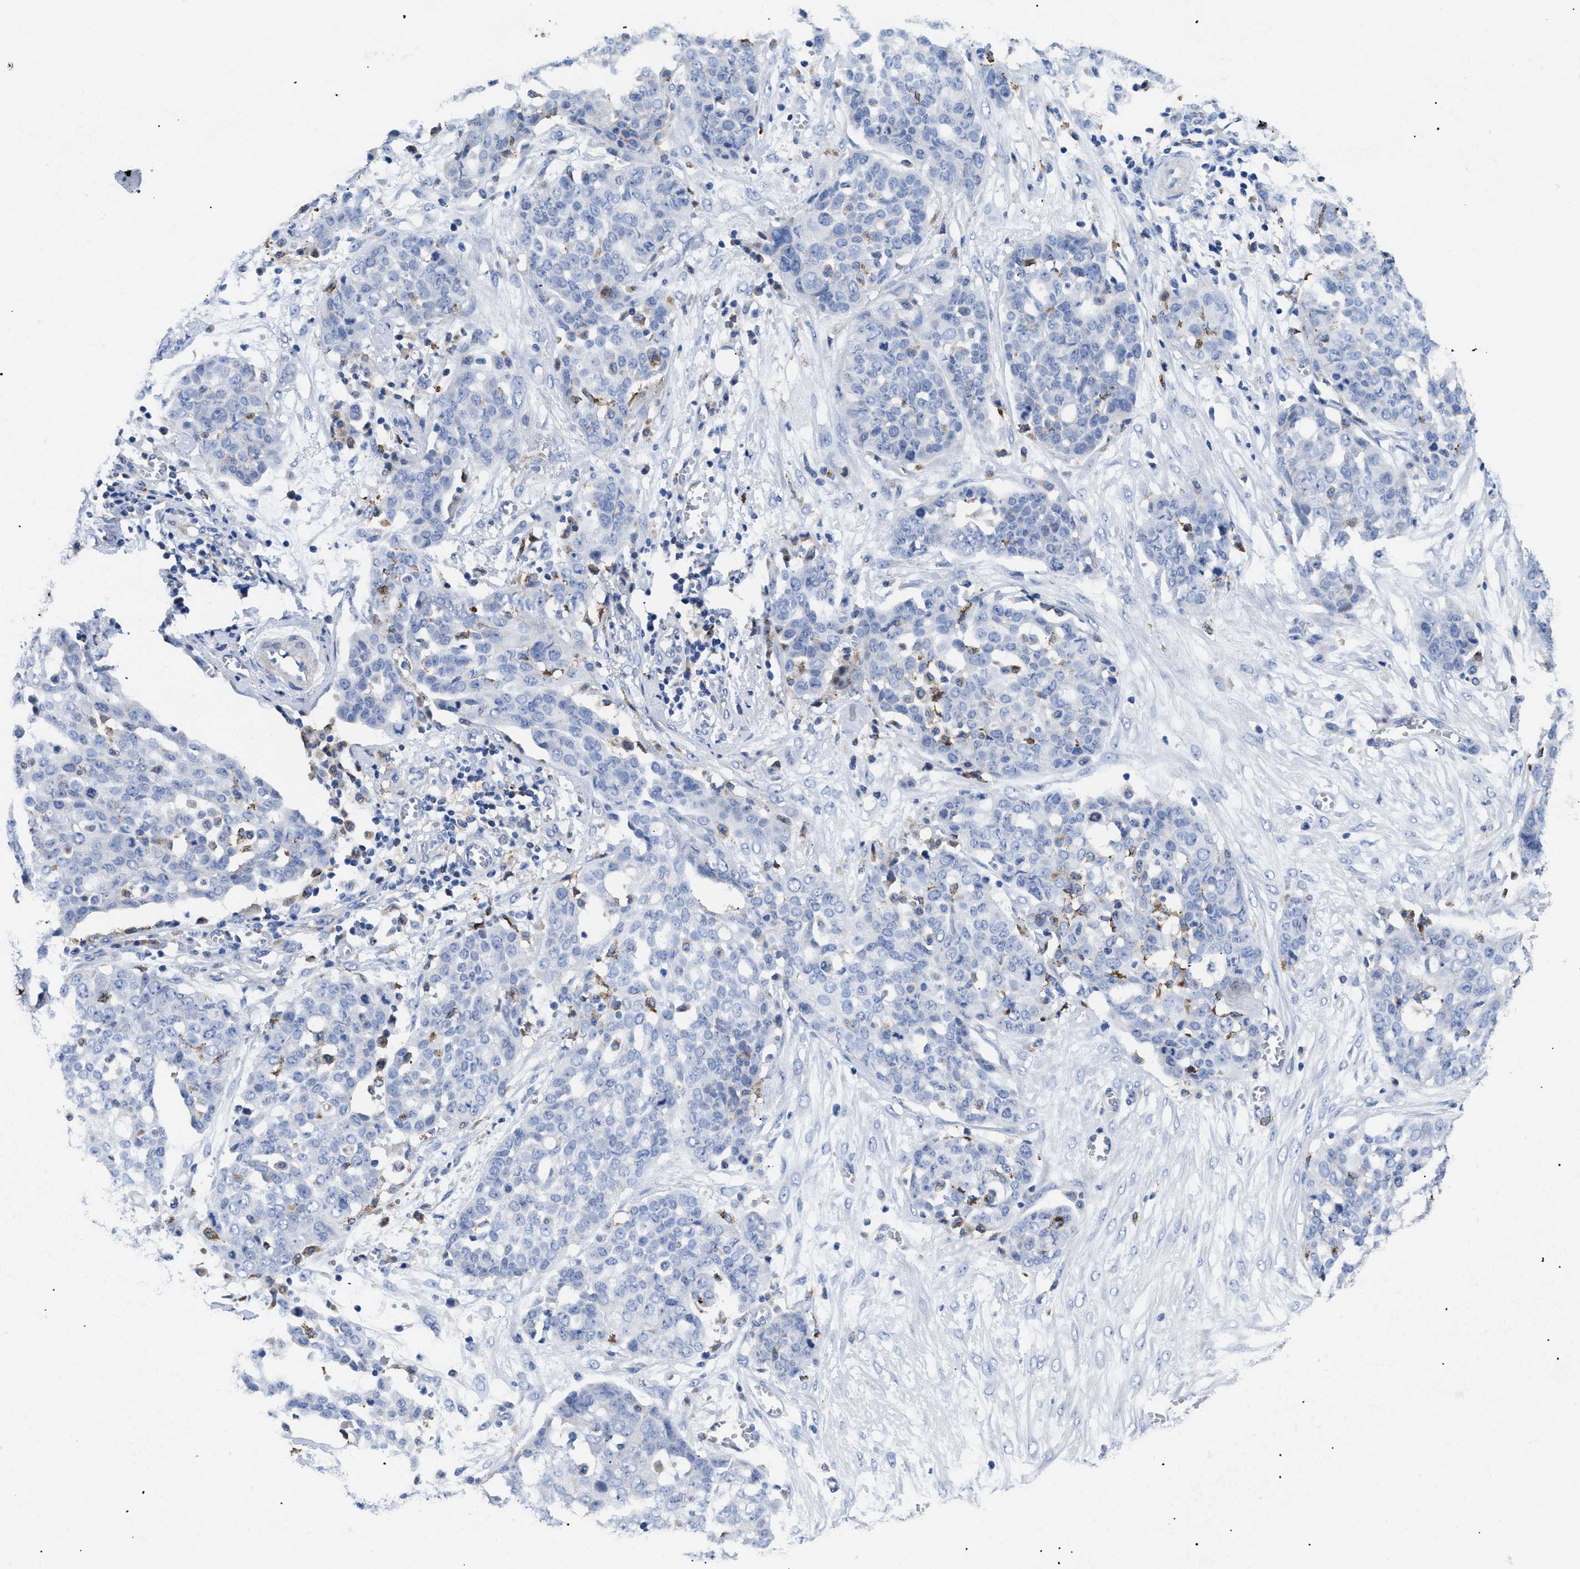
{"staining": {"intensity": "negative", "quantity": "none", "location": "none"}, "tissue": "ovarian cancer", "cell_type": "Tumor cells", "image_type": "cancer", "snomed": [{"axis": "morphology", "description": "Cystadenocarcinoma, serous, NOS"}, {"axis": "topography", "description": "Soft tissue"}, {"axis": "topography", "description": "Ovary"}], "caption": "Immunohistochemistry of serous cystadenocarcinoma (ovarian) exhibits no positivity in tumor cells.", "gene": "HLA-DPA1", "patient": {"sex": "female", "age": 57}}